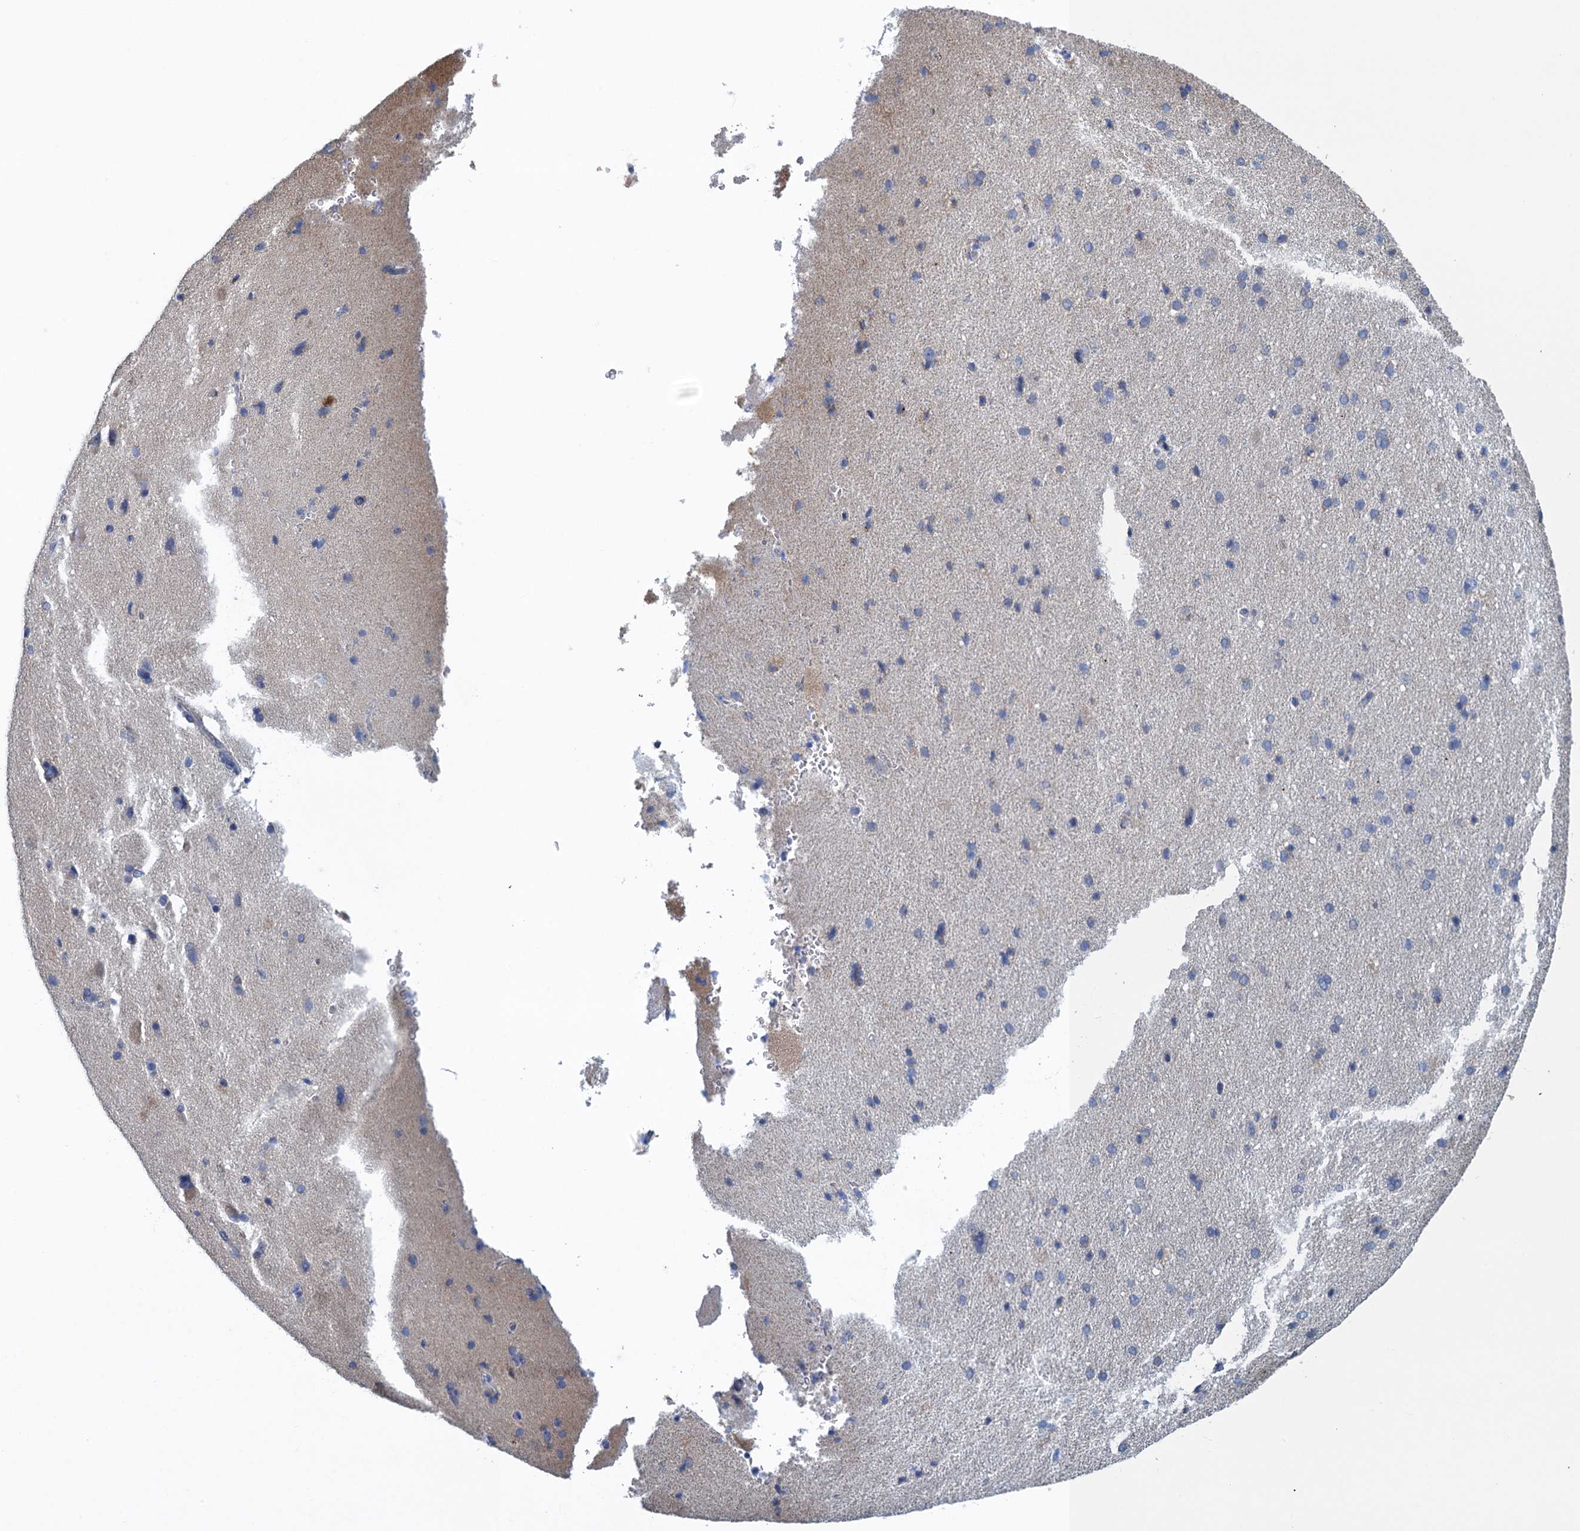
{"staining": {"intensity": "negative", "quantity": "none", "location": "none"}, "tissue": "cerebral cortex", "cell_type": "Endothelial cells", "image_type": "normal", "snomed": [{"axis": "morphology", "description": "Normal tissue, NOS"}, {"axis": "topography", "description": "Cerebral cortex"}], "caption": "Normal cerebral cortex was stained to show a protein in brown. There is no significant positivity in endothelial cells.", "gene": "SCEL", "patient": {"sex": "male", "age": 62}}